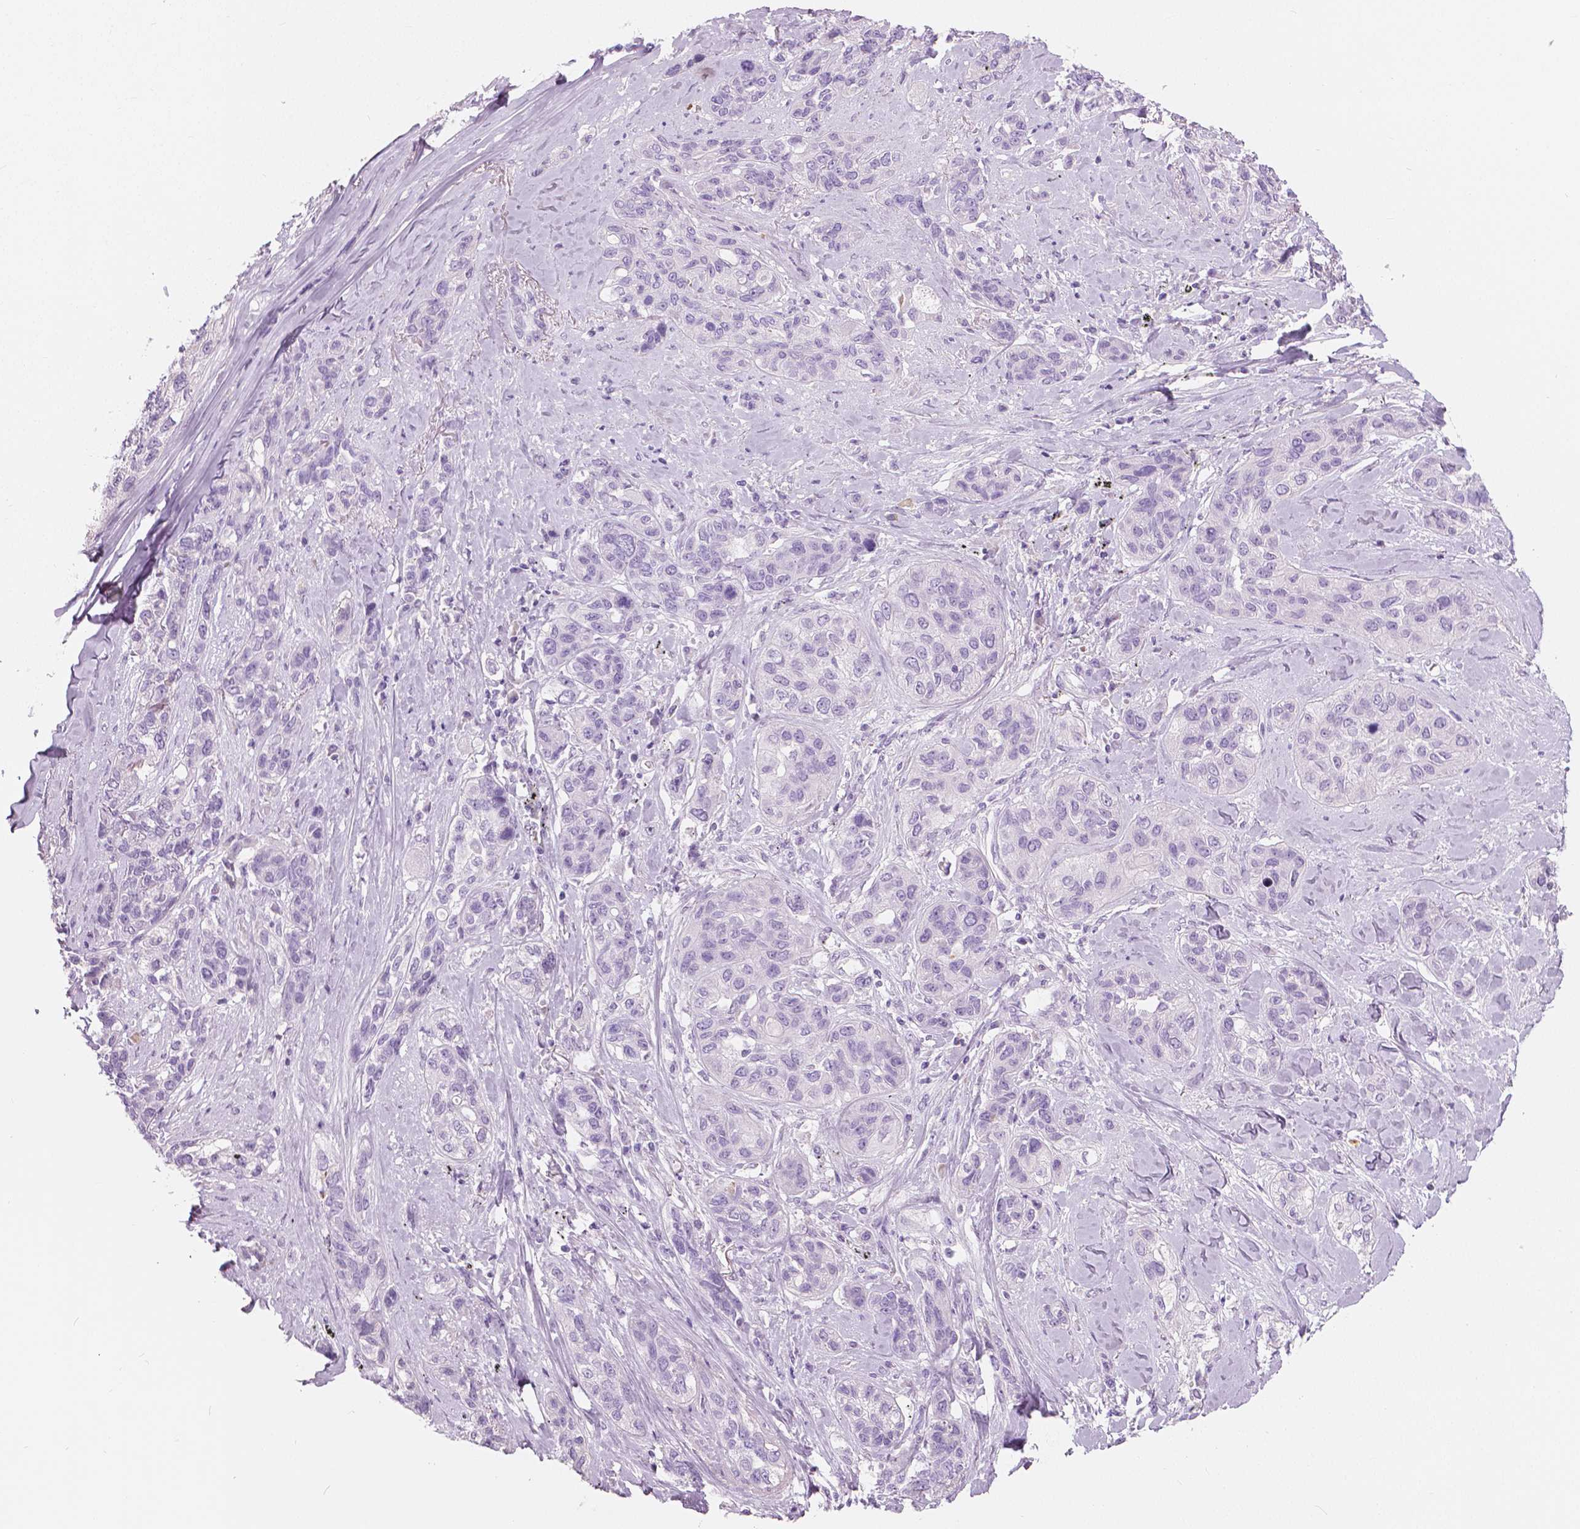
{"staining": {"intensity": "negative", "quantity": "none", "location": "none"}, "tissue": "lung cancer", "cell_type": "Tumor cells", "image_type": "cancer", "snomed": [{"axis": "morphology", "description": "Squamous cell carcinoma, NOS"}, {"axis": "topography", "description": "Lung"}], "caption": "This is a image of IHC staining of squamous cell carcinoma (lung), which shows no expression in tumor cells. Brightfield microscopy of IHC stained with DAB (brown) and hematoxylin (blue), captured at high magnification.", "gene": "CXCR2", "patient": {"sex": "female", "age": 70}}